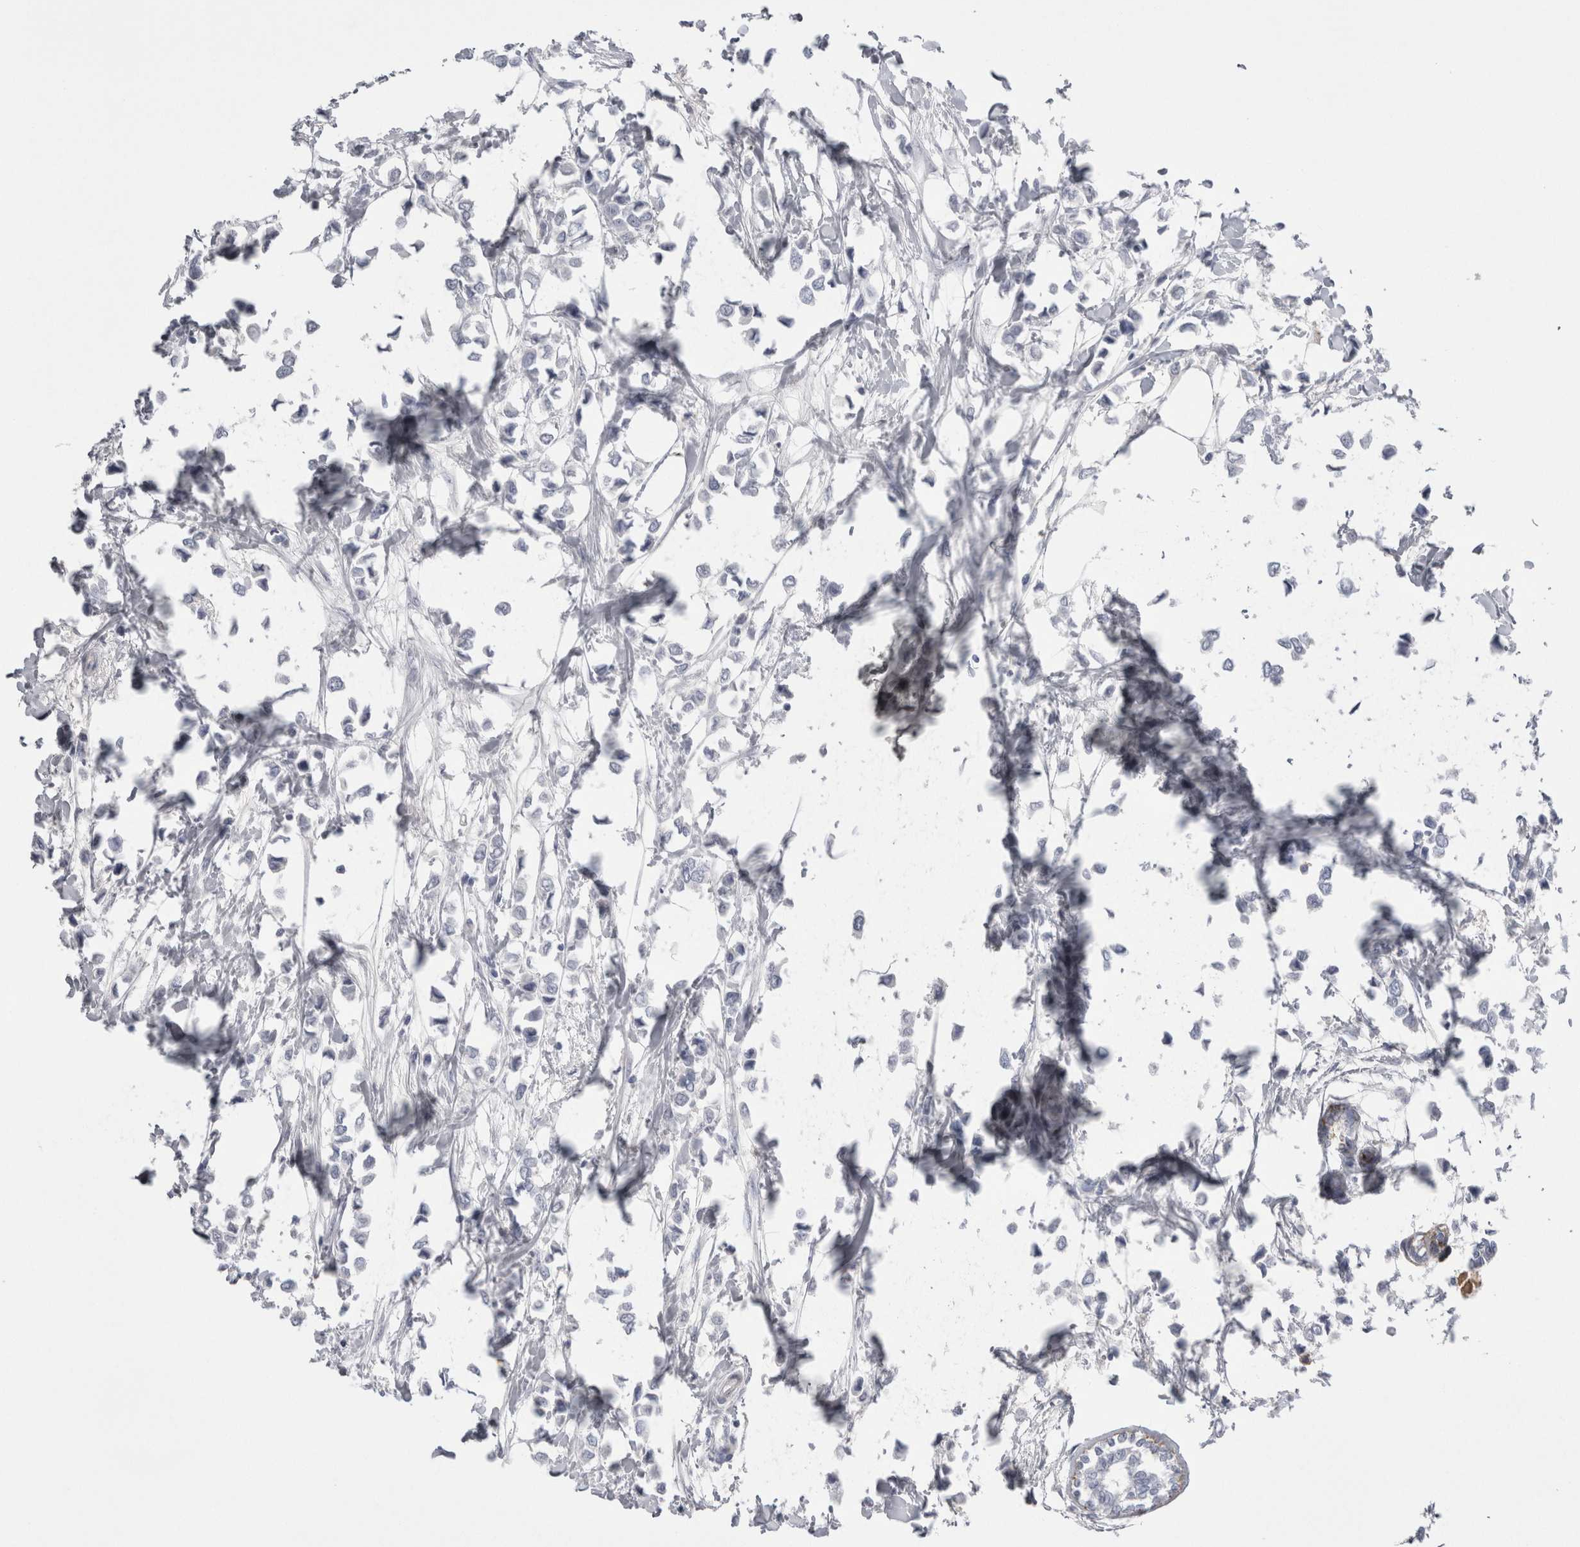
{"staining": {"intensity": "negative", "quantity": "none", "location": "none"}, "tissue": "breast cancer", "cell_type": "Tumor cells", "image_type": "cancer", "snomed": [{"axis": "morphology", "description": "Lobular carcinoma"}, {"axis": "topography", "description": "Breast"}], "caption": "An image of breast cancer (lobular carcinoma) stained for a protein reveals no brown staining in tumor cells. (DAB (3,3'-diaminobenzidine) IHC, high magnification).", "gene": "EPDR1", "patient": {"sex": "female", "age": 51}}